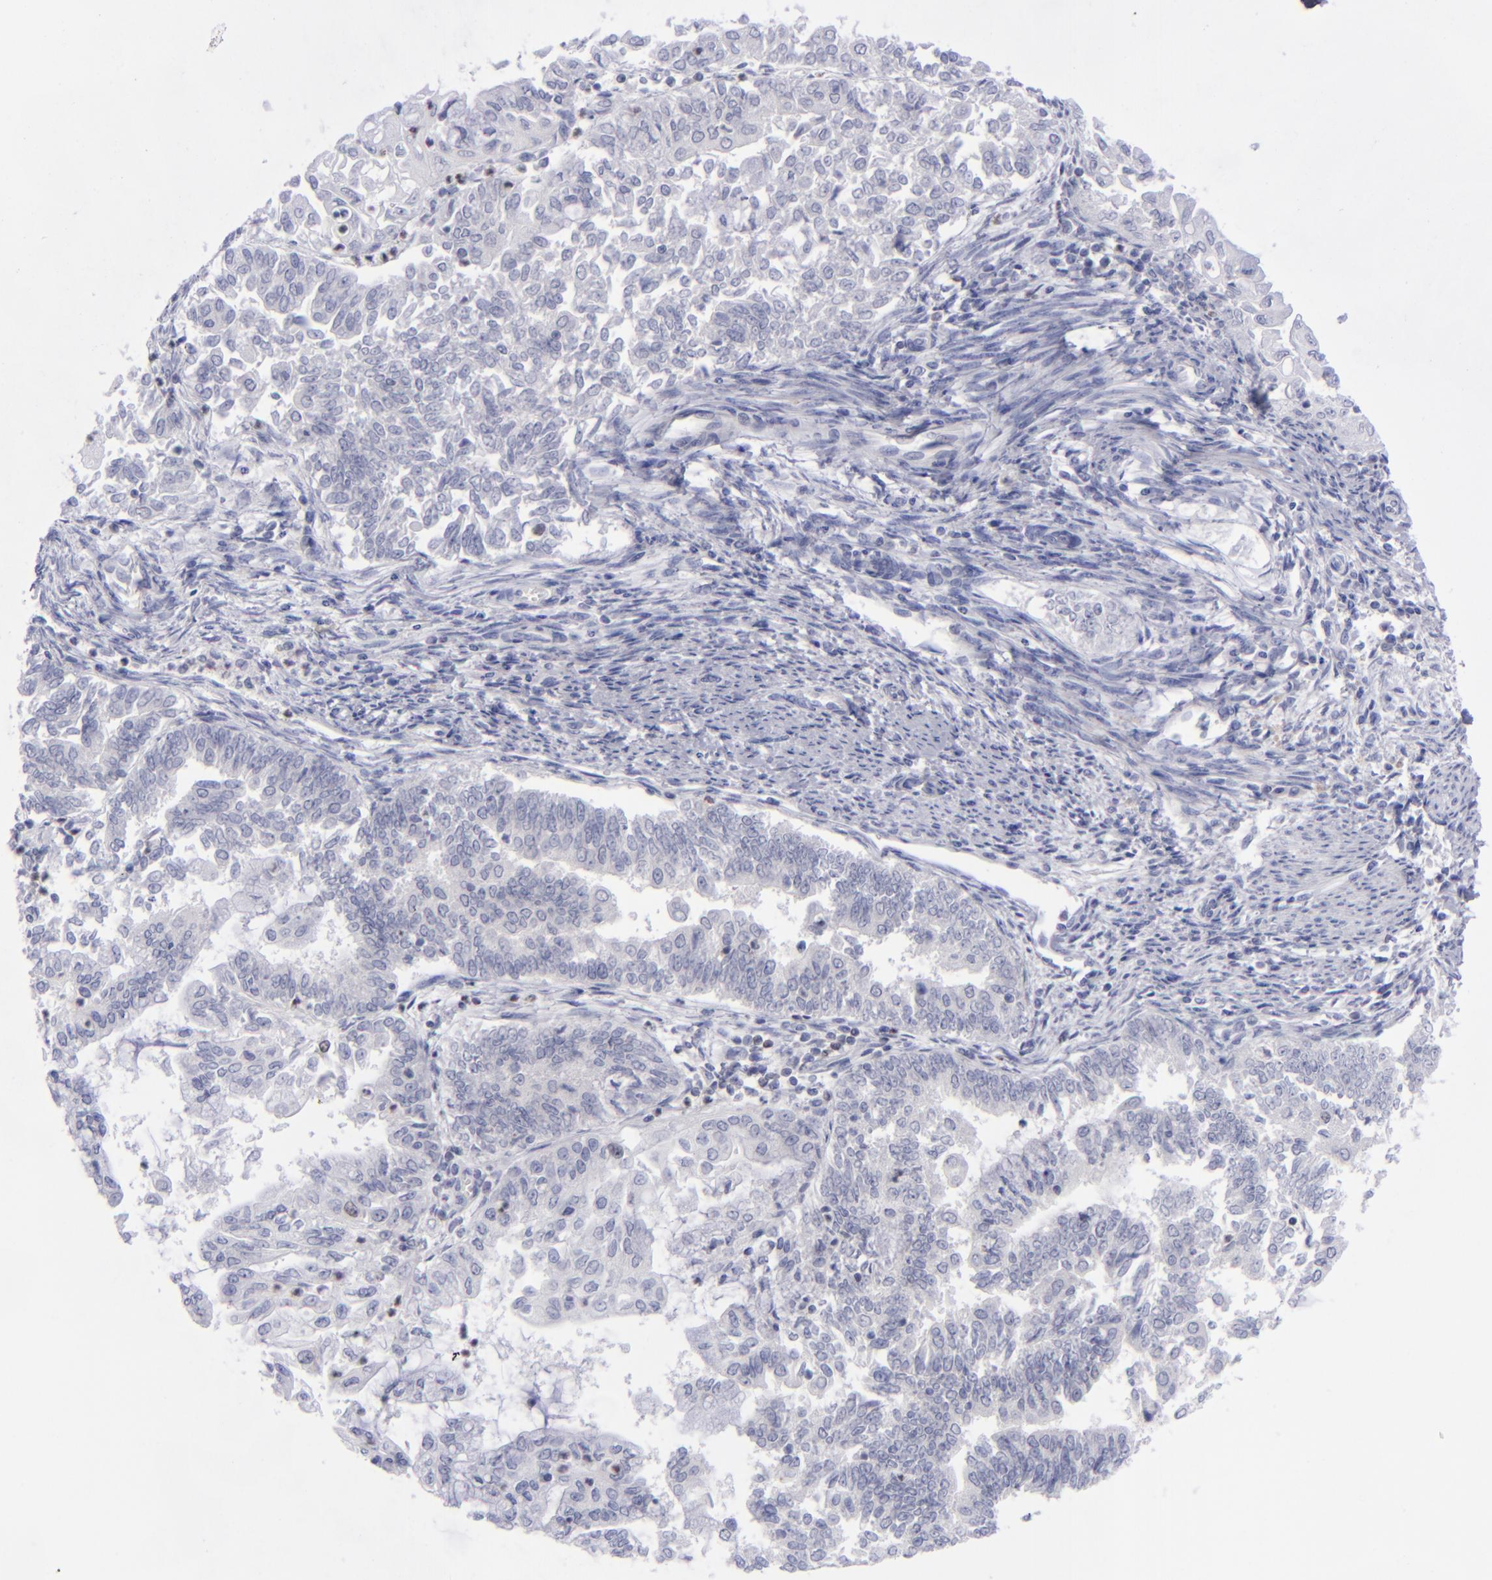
{"staining": {"intensity": "negative", "quantity": "none", "location": "none"}, "tissue": "endometrial cancer", "cell_type": "Tumor cells", "image_type": "cancer", "snomed": [{"axis": "morphology", "description": "Adenocarcinoma, NOS"}, {"axis": "topography", "description": "Endometrium"}], "caption": "Immunohistochemical staining of endometrial cancer (adenocarcinoma) exhibits no significant staining in tumor cells. (Immunohistochemistry, brightfield microscopy, high magnification).", "gene": "AURKA", "patient": {"sex": "female", "age": 75}}